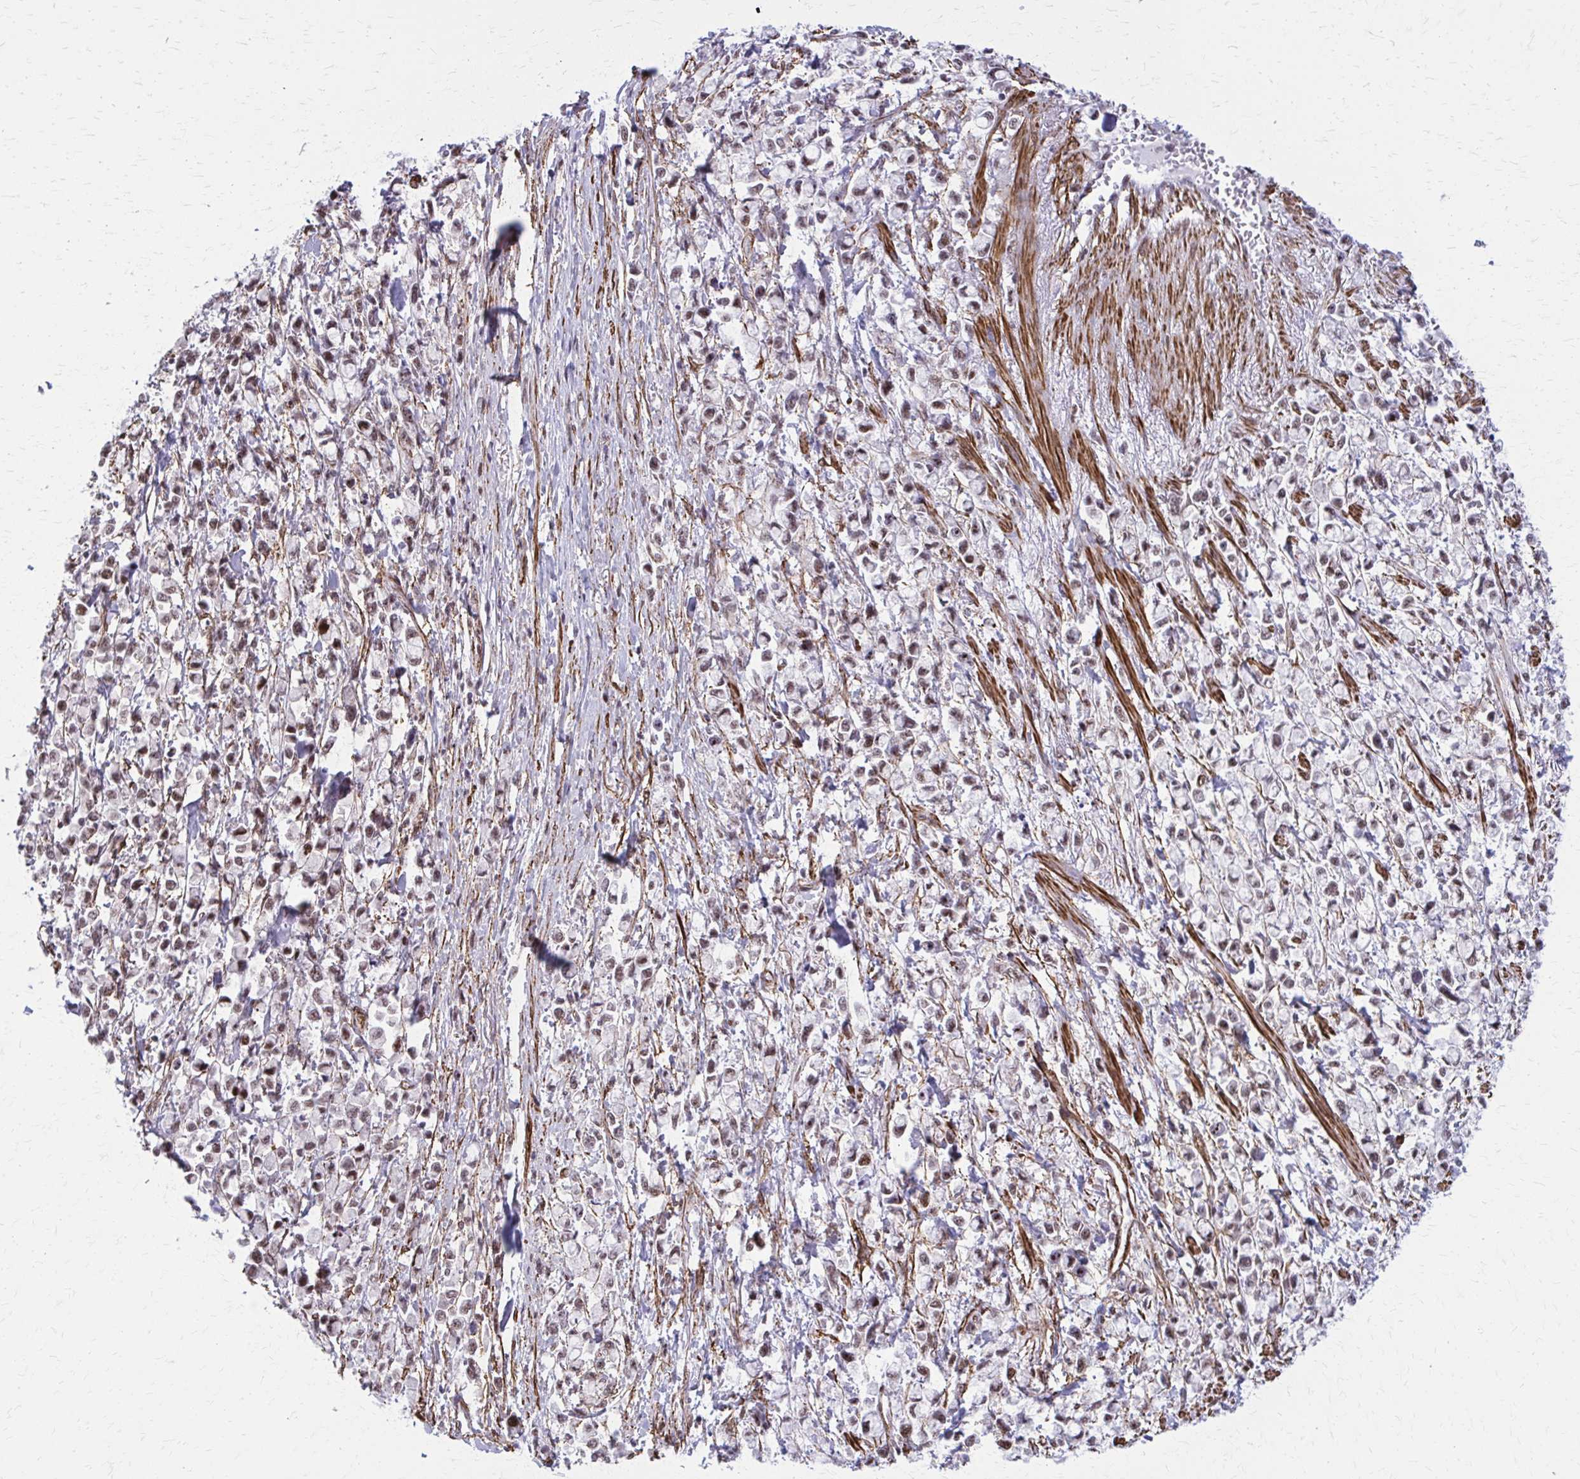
{"staining": {"intensity": "moderate", "quantity": "25%-75%", "location": "nuclear"}, "tissue": "stomach cancer", "cell_type": "Tumor cells", "image_type": "cancer", "snomed": [{"axis": "morphology", "description": "Adenocarcinoma, NOS"}, {"axis": "topography", "description": "Stomach"}], "caption": "Stomach adenocarcinoma stained for a protein displays moderate nuclear positivity in tumor cells. The protein is shown in brown color, while the nuclei are stained blue.", "gene": "NRBF2", "patient": {"sex": "female", "age": 81}}